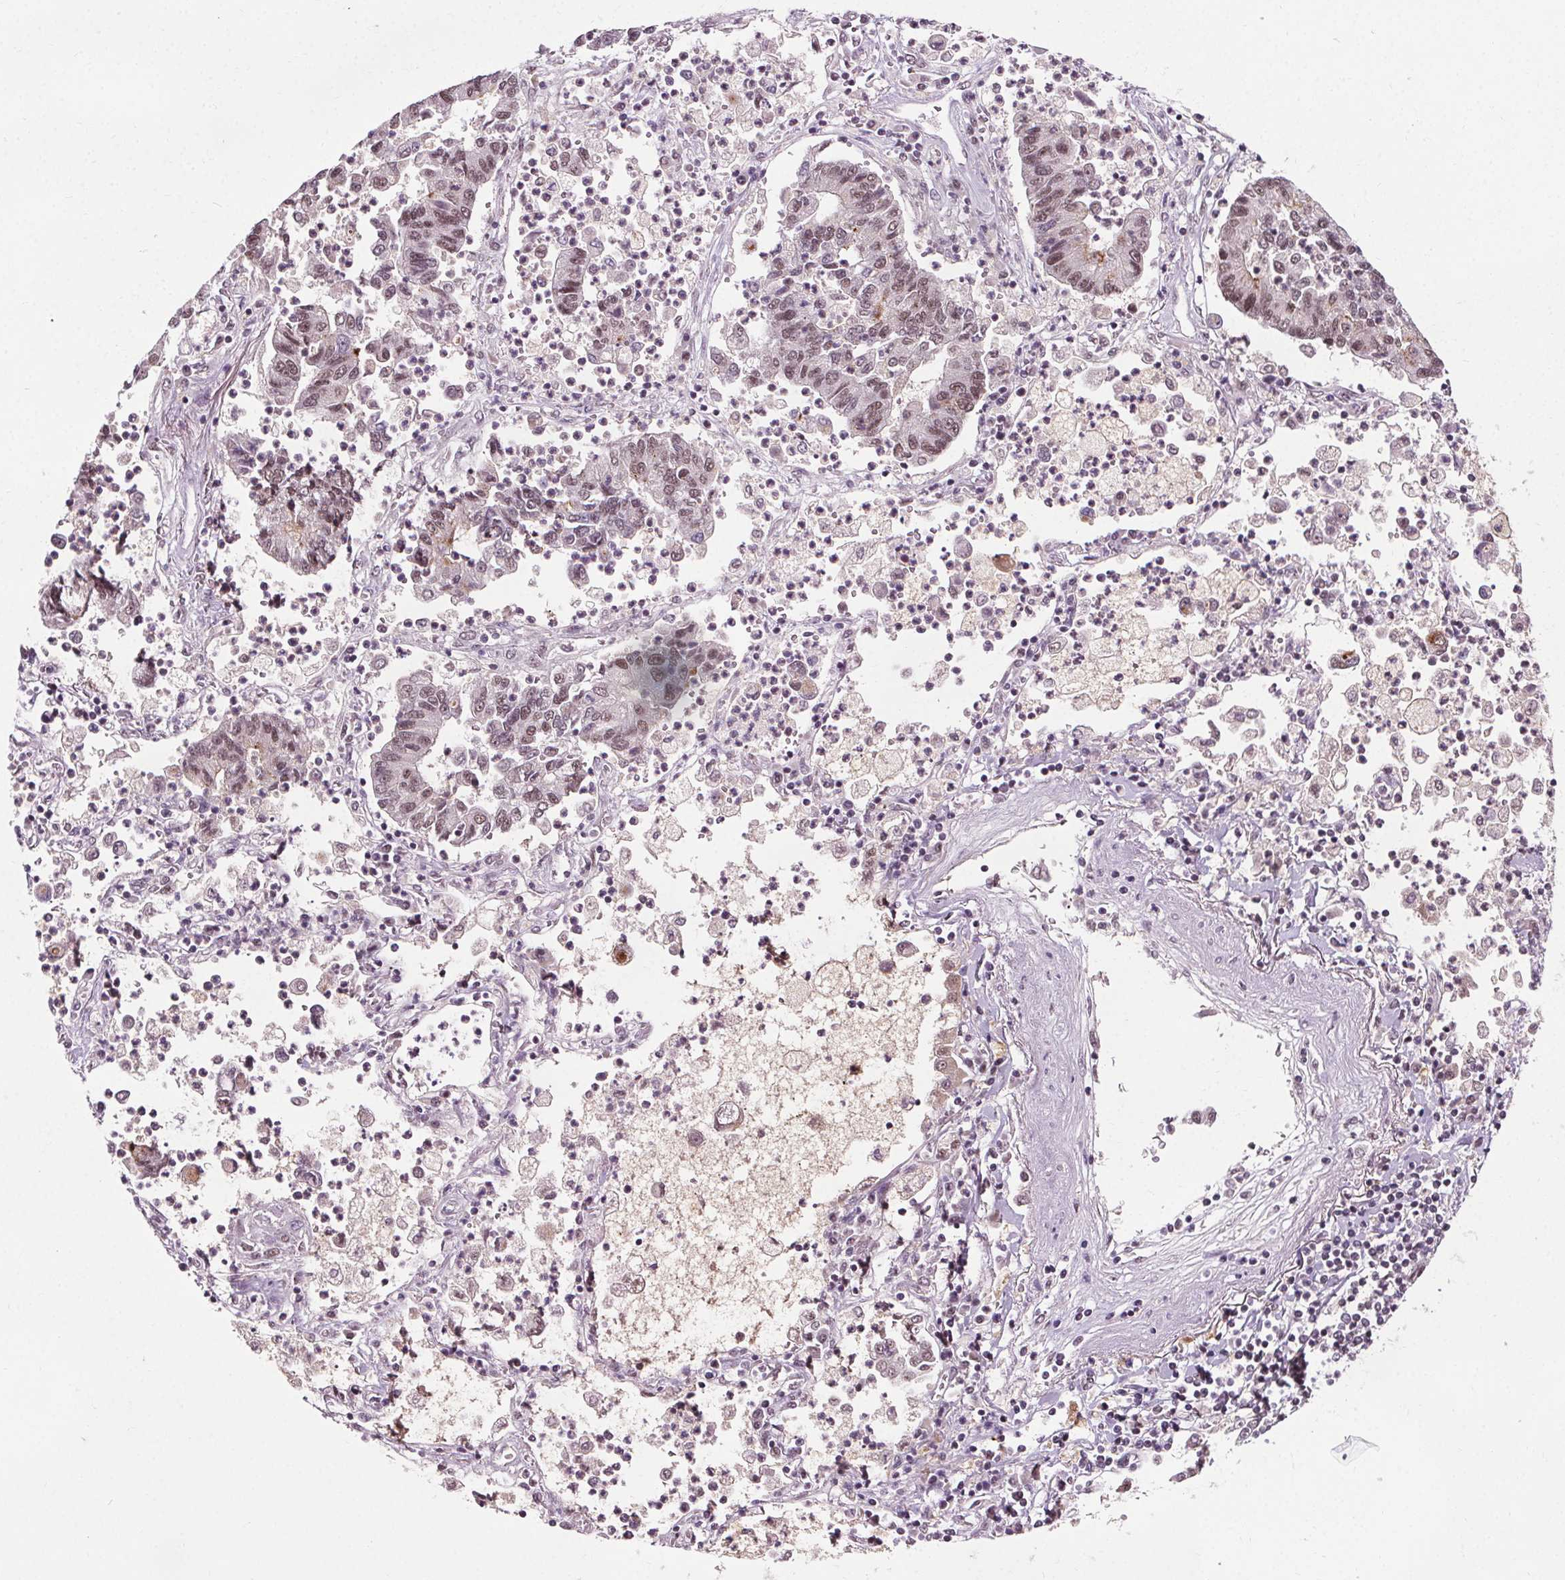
{"staining": {"intensity": "moderate", "quantity": "25%-75%", "location": "nuclear"}, "tissue": "lung cancer", "cell_type": "Tumor cells", "image_type": "cancer", "snomed": [{"axis": "morphology", "description": "Adenocarcinoma, NOS"}, {"axis": "topography", "description": "Lung"}], "caption": "Human lung adenocarcinoma stained with a protein marker displays moderate staining in tumor cells.", "gene": "MED6", "patient": {"sex": "female", "age": 57}}